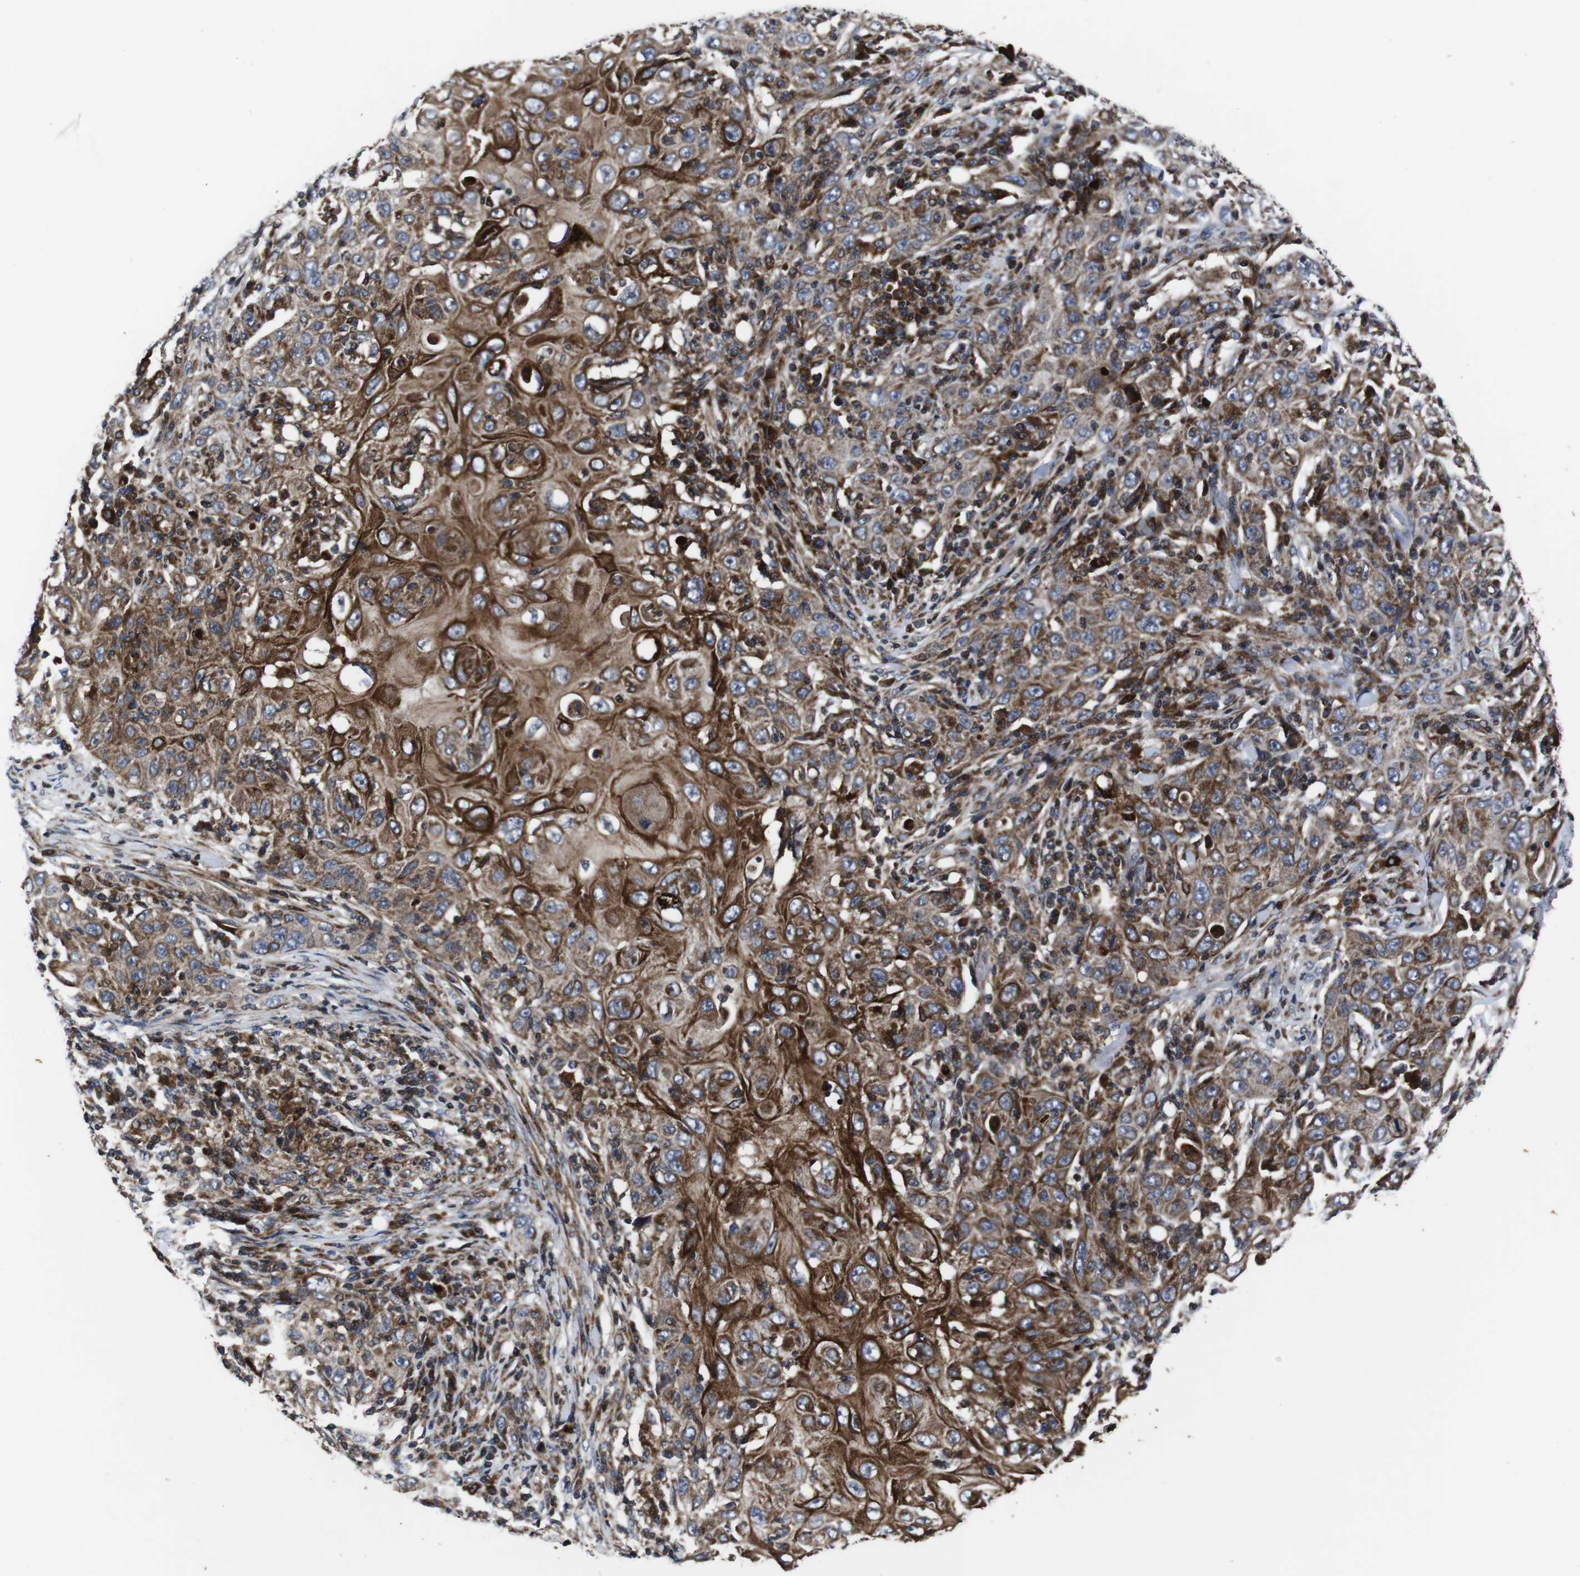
{"staining": {"intensity": "moderate", "quantity": ">75%", "location": "cytoplasmic/membranous"}, "tissue": "skin cancer", "cell_type": "Tumor cells", "image_type": "cancer", "snomed": [{"axis": "morphology", "description": "Squamous cell carcinoma, NOS"}, {"axis": "topography", "description": "Skin"}], "caption": "Moderate cytoplasmic/membranous positivity is appreciated in about >75% of tumor cells in squamous cell carcinoma (skin).", "gene": "SMYD3", "patient": {"sex": "female", "age": 88}}